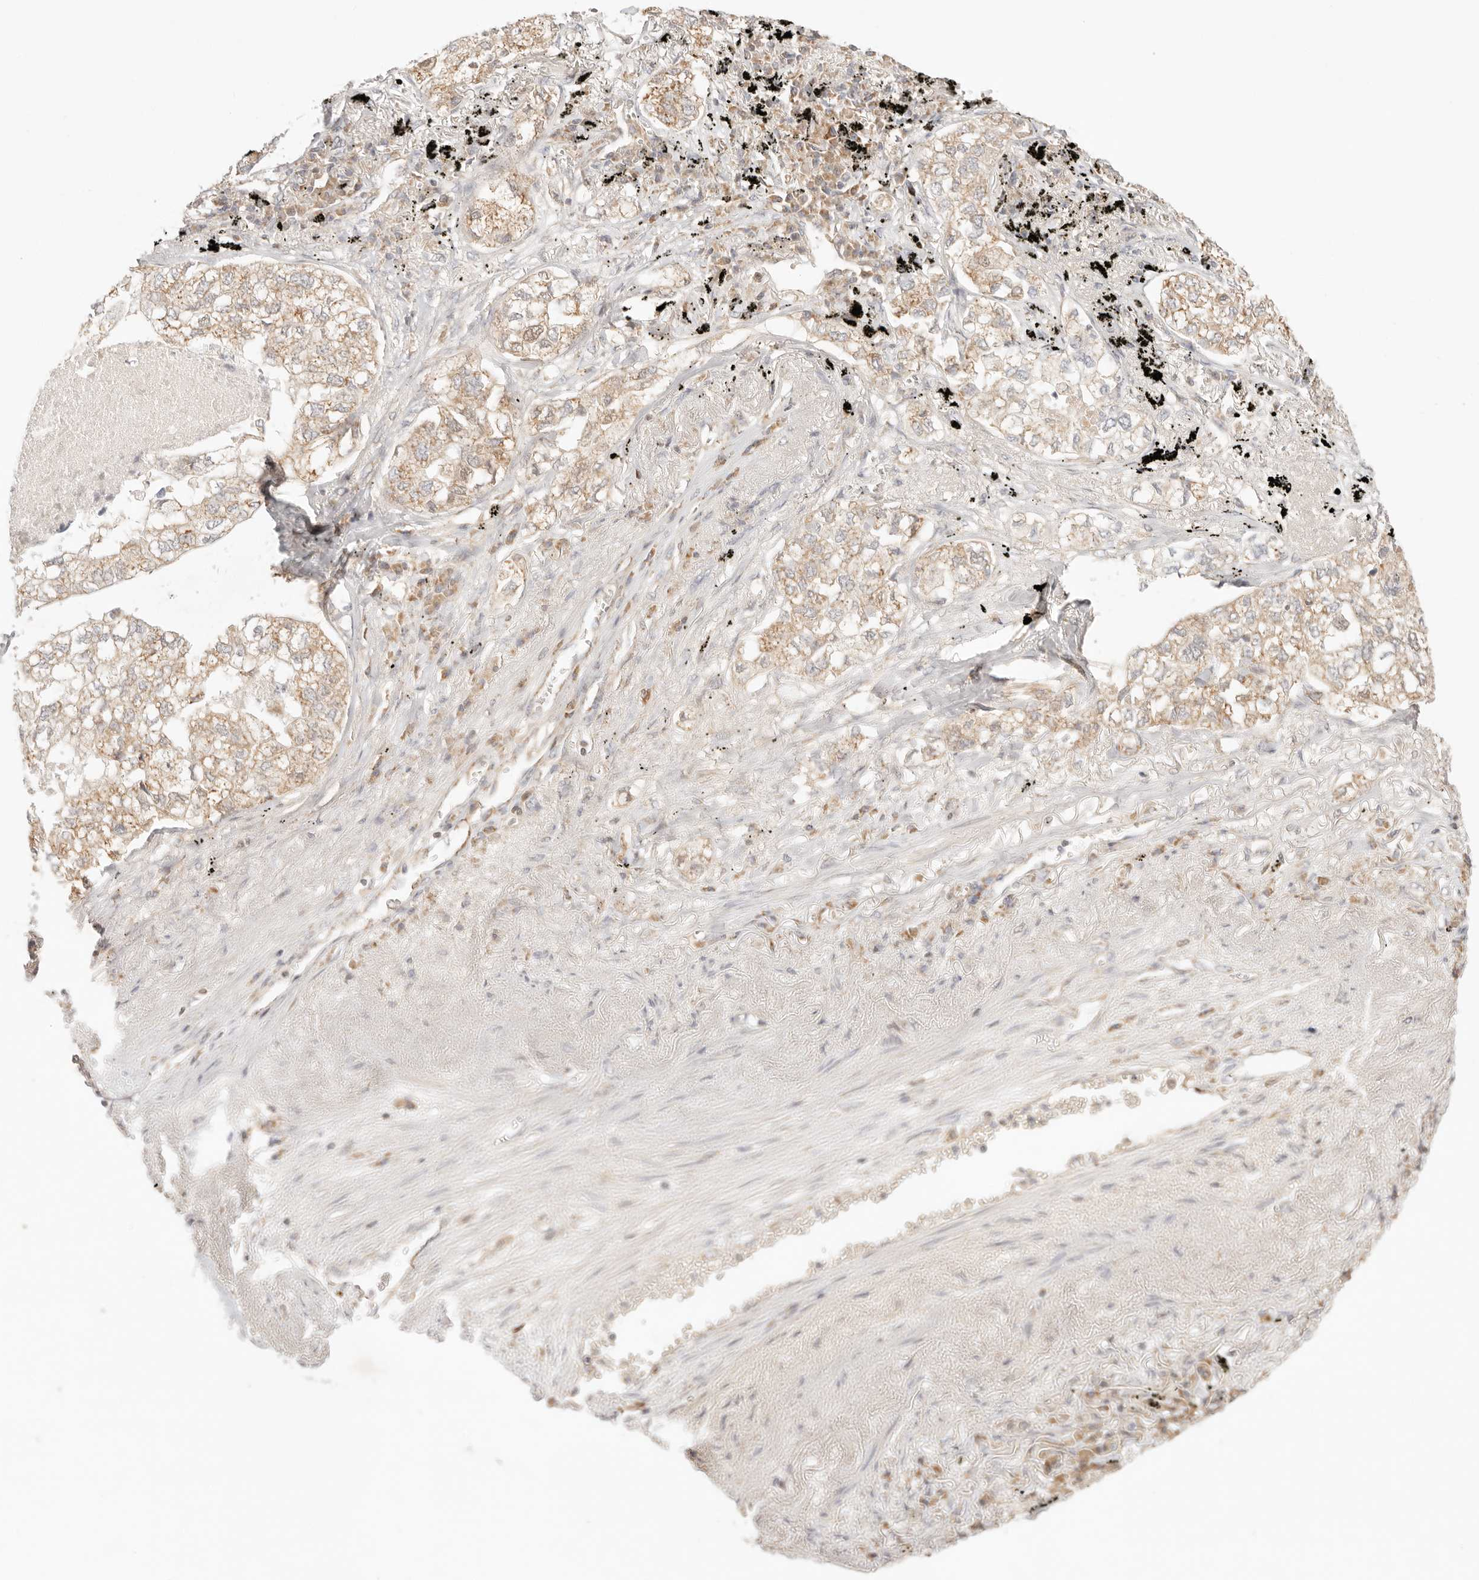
{"staining": {"intensity": "moderate", "quantity": ">75%", "location": "cytoplasmic/membranous"}, "tissue": "lung cancer", "cell_type": "Tumor cells", "image_type": "cancer", "snomed": [{"axis": "morphology", "description": "Adenocarcinoma, NOS"}, {"axis": "topography", "description": "Lung"}], "caption": "Immunohistochemistry (IHC) micrograph of lung cancer (adenocarcinoma) stained for a protein (brown), which demonstrates medium levels of moderate cytoplasmic/membranous staining in approximately >75% of tumor cells.", "gene": "COA6", "patient": {"sex": "male", "age": 65}}